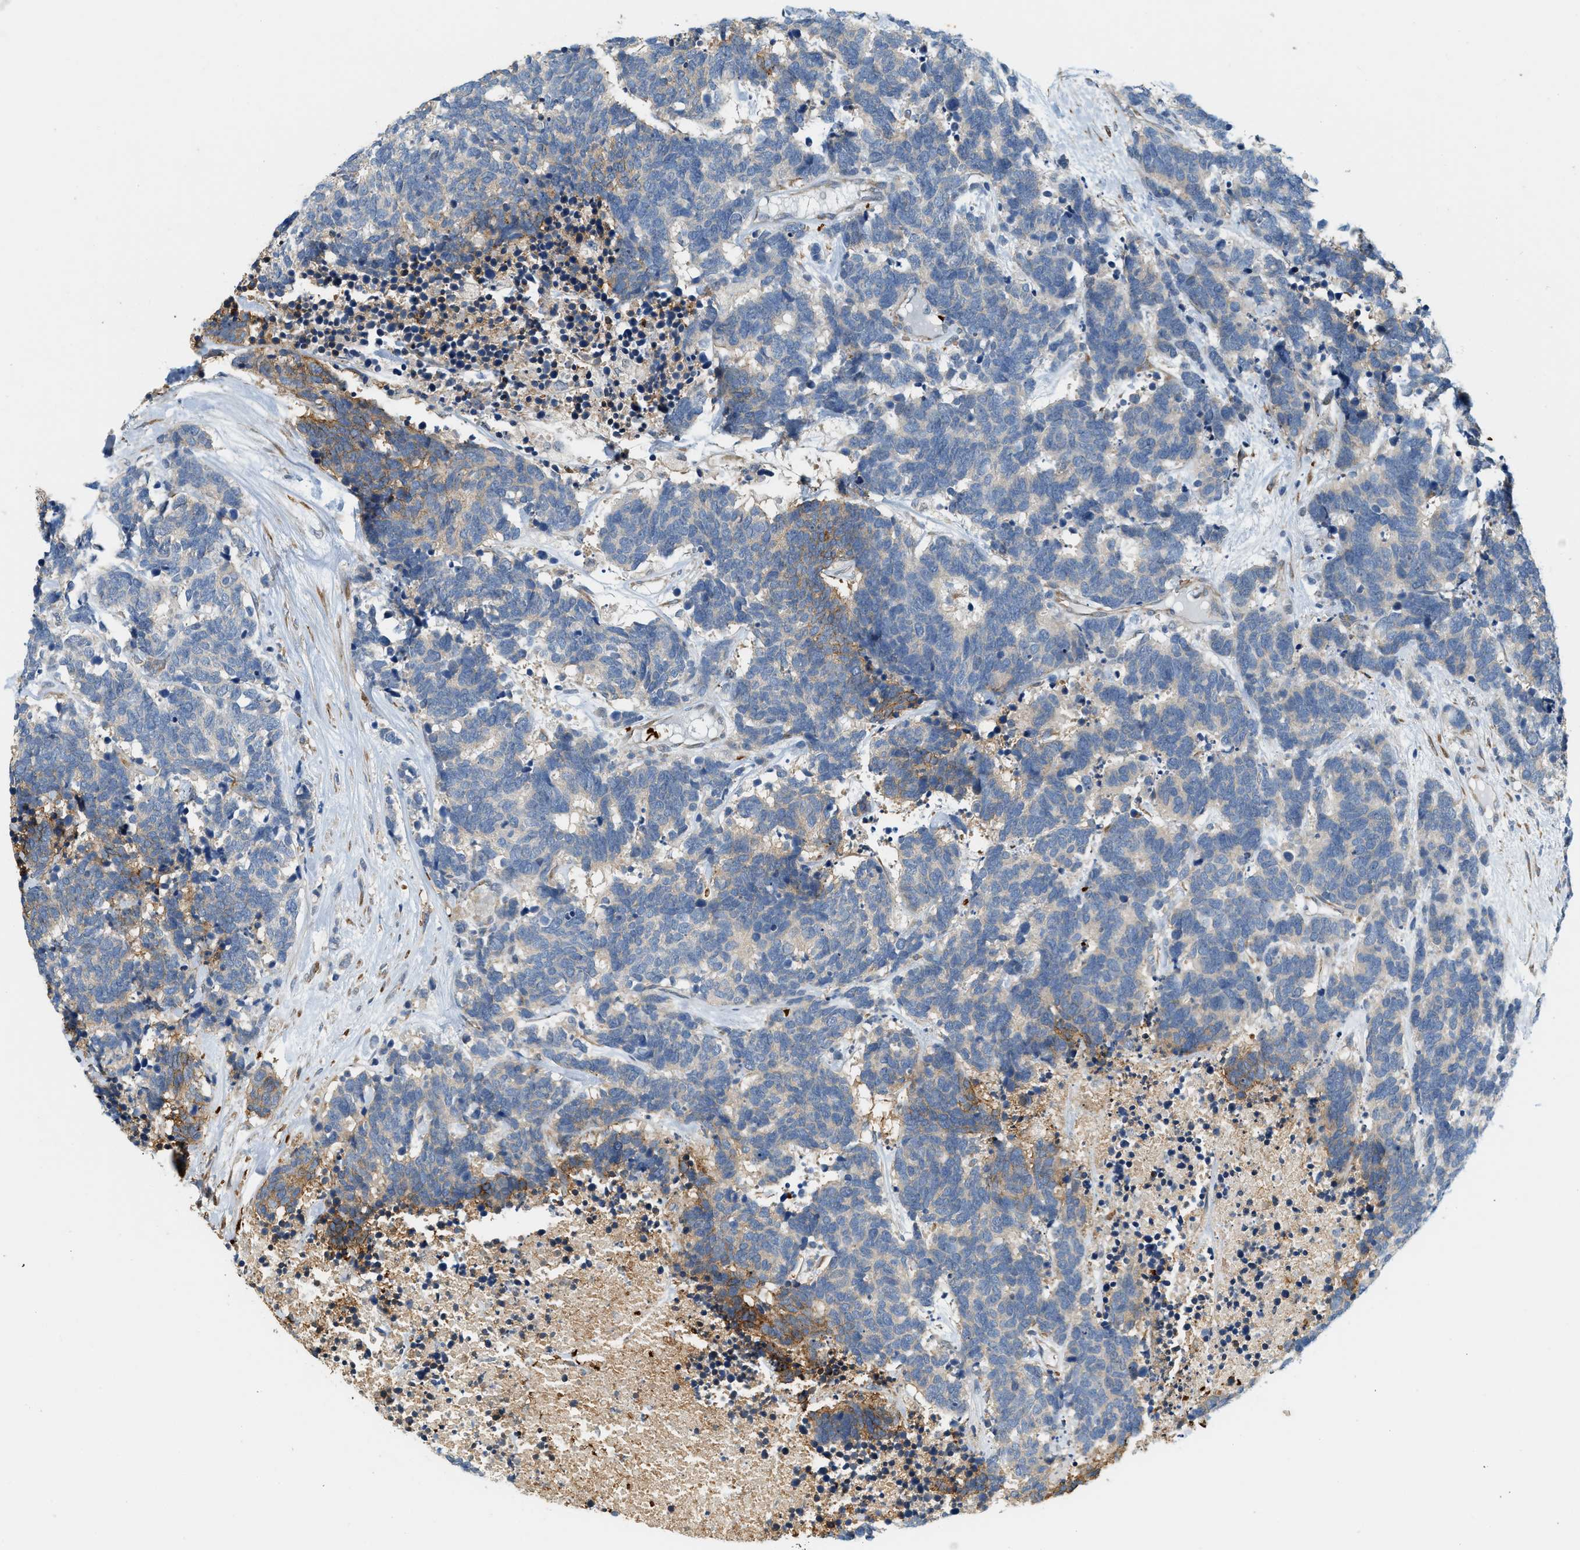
{"staining": {"intensity": "moderate", "quantity": "<25%", "location": "cytoplasmic/membranous"}, "tissue": "carcinoid", "cell_type": "Tumor cells", "image_type": "cancer", "snomed": [{"axis": "morphology", "description": "Carcinoma, NOS"}, {"axis": "morphology", "description": "Carcinoid, malignant, NOS"}, {"axis": "topography", "description": "Urinary bladder"}], "caption": "The immunohistochemical stain labels moderate cytoplasmic/membranous staining in tumor cells of malignant carcinoid tissue. The staining was performed using DAB (3,3'-diaminobenzidine), with brown indicating positive protein expression. Nuclei are stained blue with hematoxylin.", "gene": "CYTH2", "patient": {"sex": "male", "age": 57}}